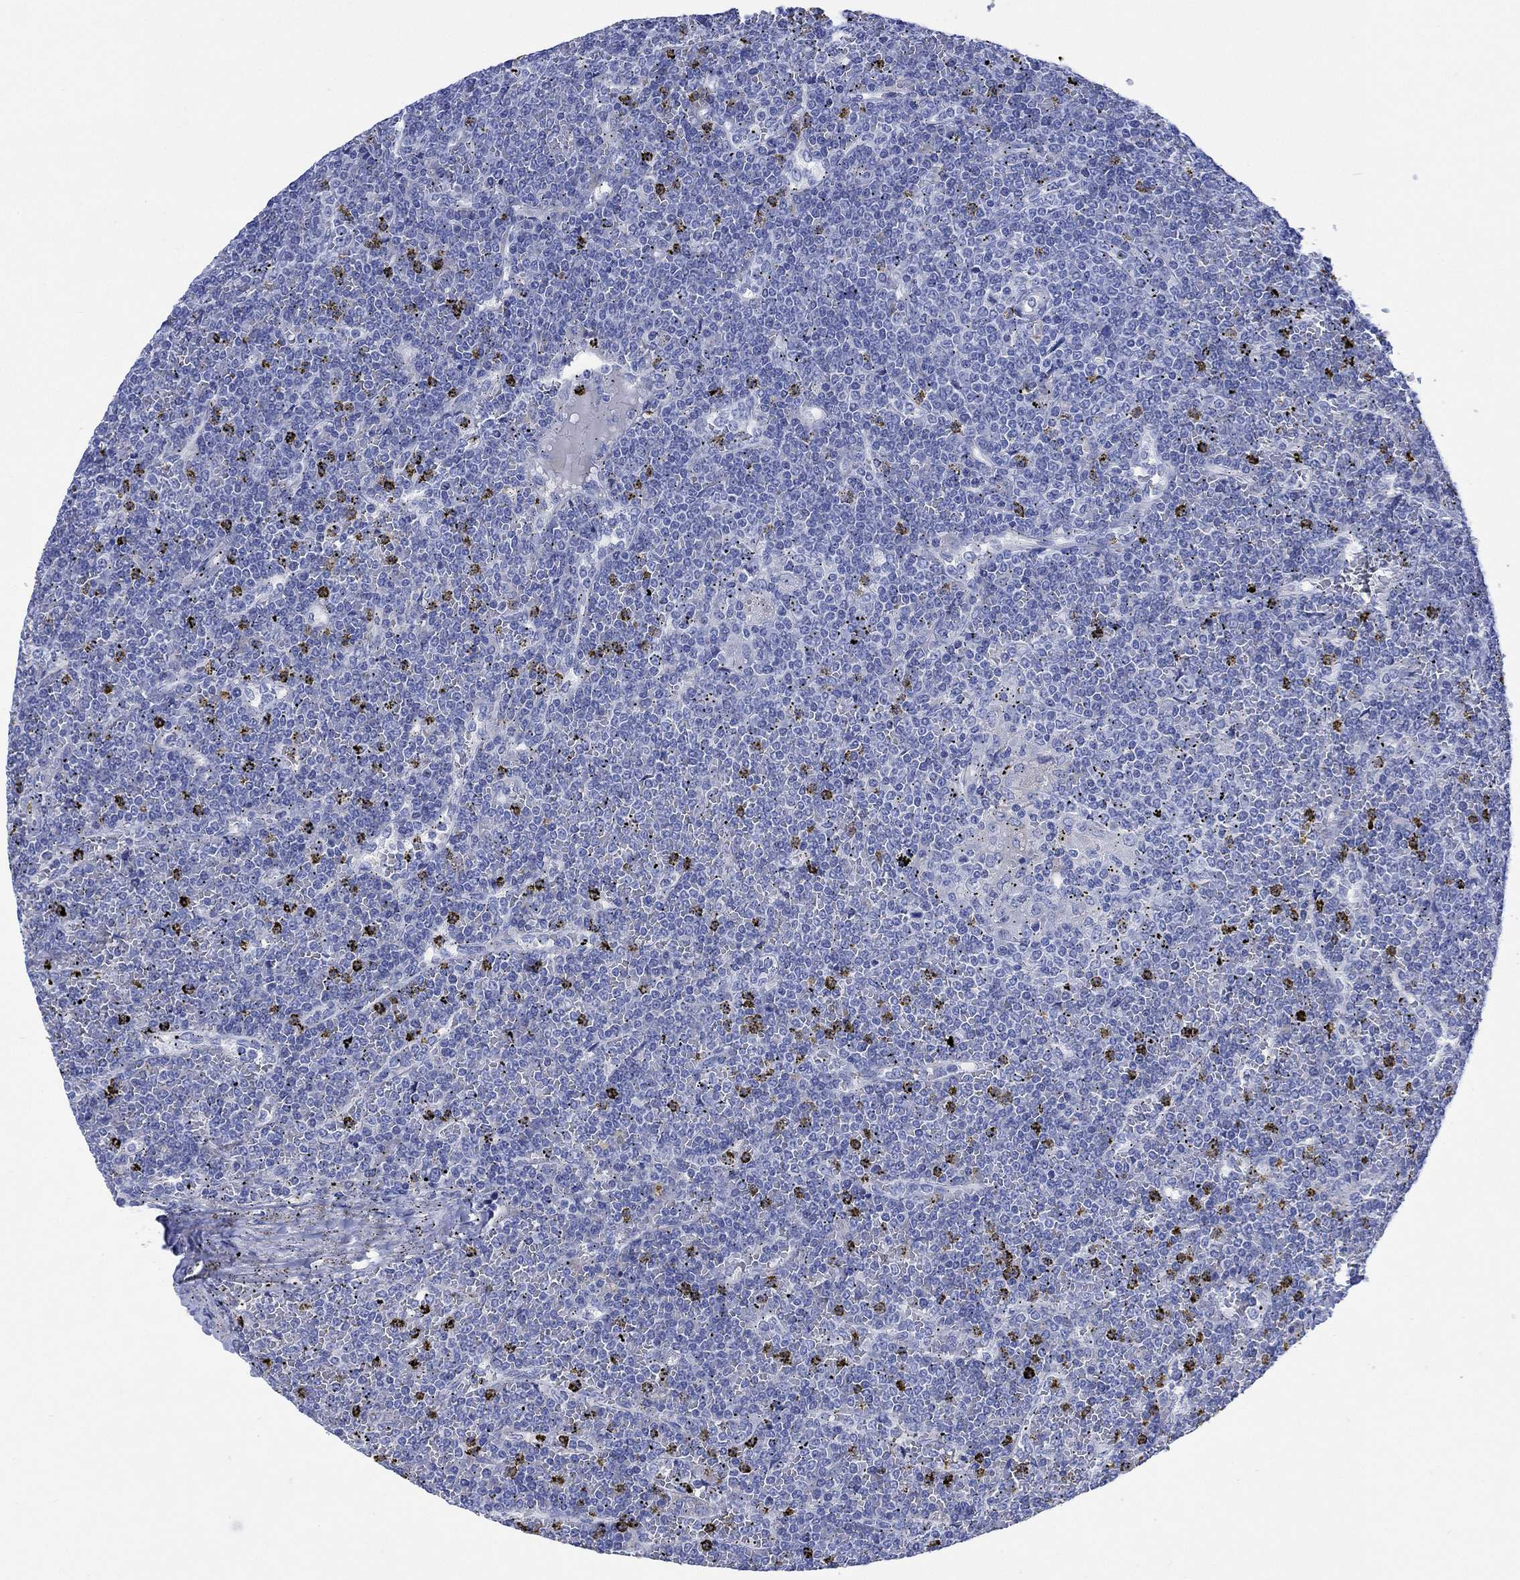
{"staining": {"intensity": "negative", "quantity": "none", "location": "none"}, "tissue": "lymphoma", "cell_type": "Tumor cells", "image_type": "cancer", "snomed": [{"axis": "morphology", "description": "Malignant lymphoma, non-Hodgkin's type, Low grade"}, {"axis": "topography", "description": "Spleen"}], "caption": "Immunohistochemistry histopathology image of human lymphoma stained for a protein (brown), which shows no staining in tumor cells. (DAB IHC with hematoxylin counter stain).", "gene": "MYL1", "patient": {"sex": "female", "age": 19}}